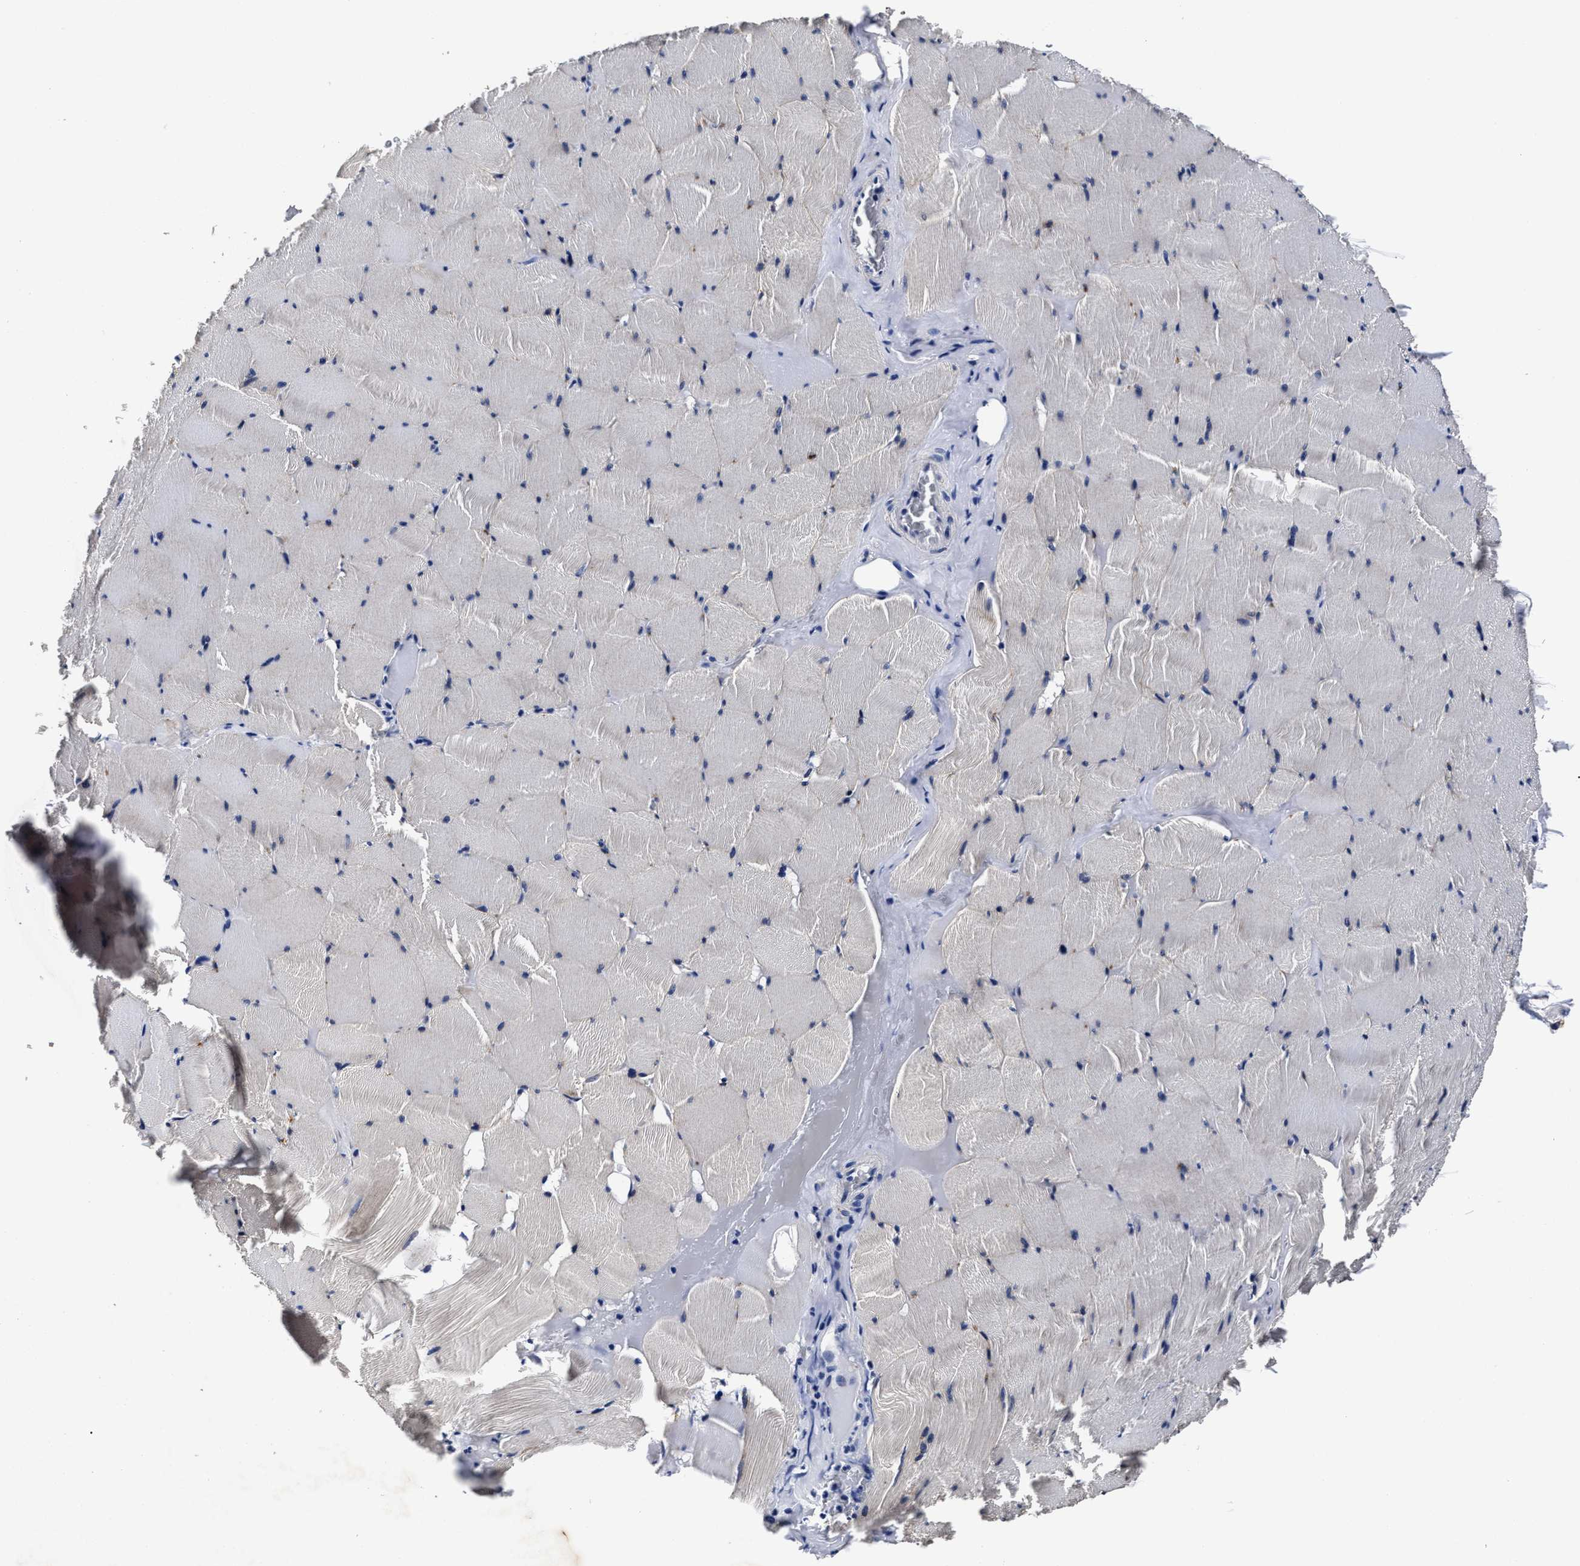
{"staining": {"intensity": "weak", "quantity": "<25%", "location": "cytoplasmic/membranous"}, "tissue": "skeletal muscle", "cell_type": "Myocytes", "image_type": "normal", "snomed": [{"axis": "morphology", "description": "Normal tissue, NOS"}, {"axis": "topography", "description": "Skeletal muscle"}], "caption": "Immunohistochemistry photomicrograph of unremarkable skeletal muscle: human skeletal muscle stained with DAB (3,3'-diaminobenzidine) exhibits no significant protein staining in myocytes.", "gene": "OLFML2A", "patient": {"sex": "male", "age": 62}}